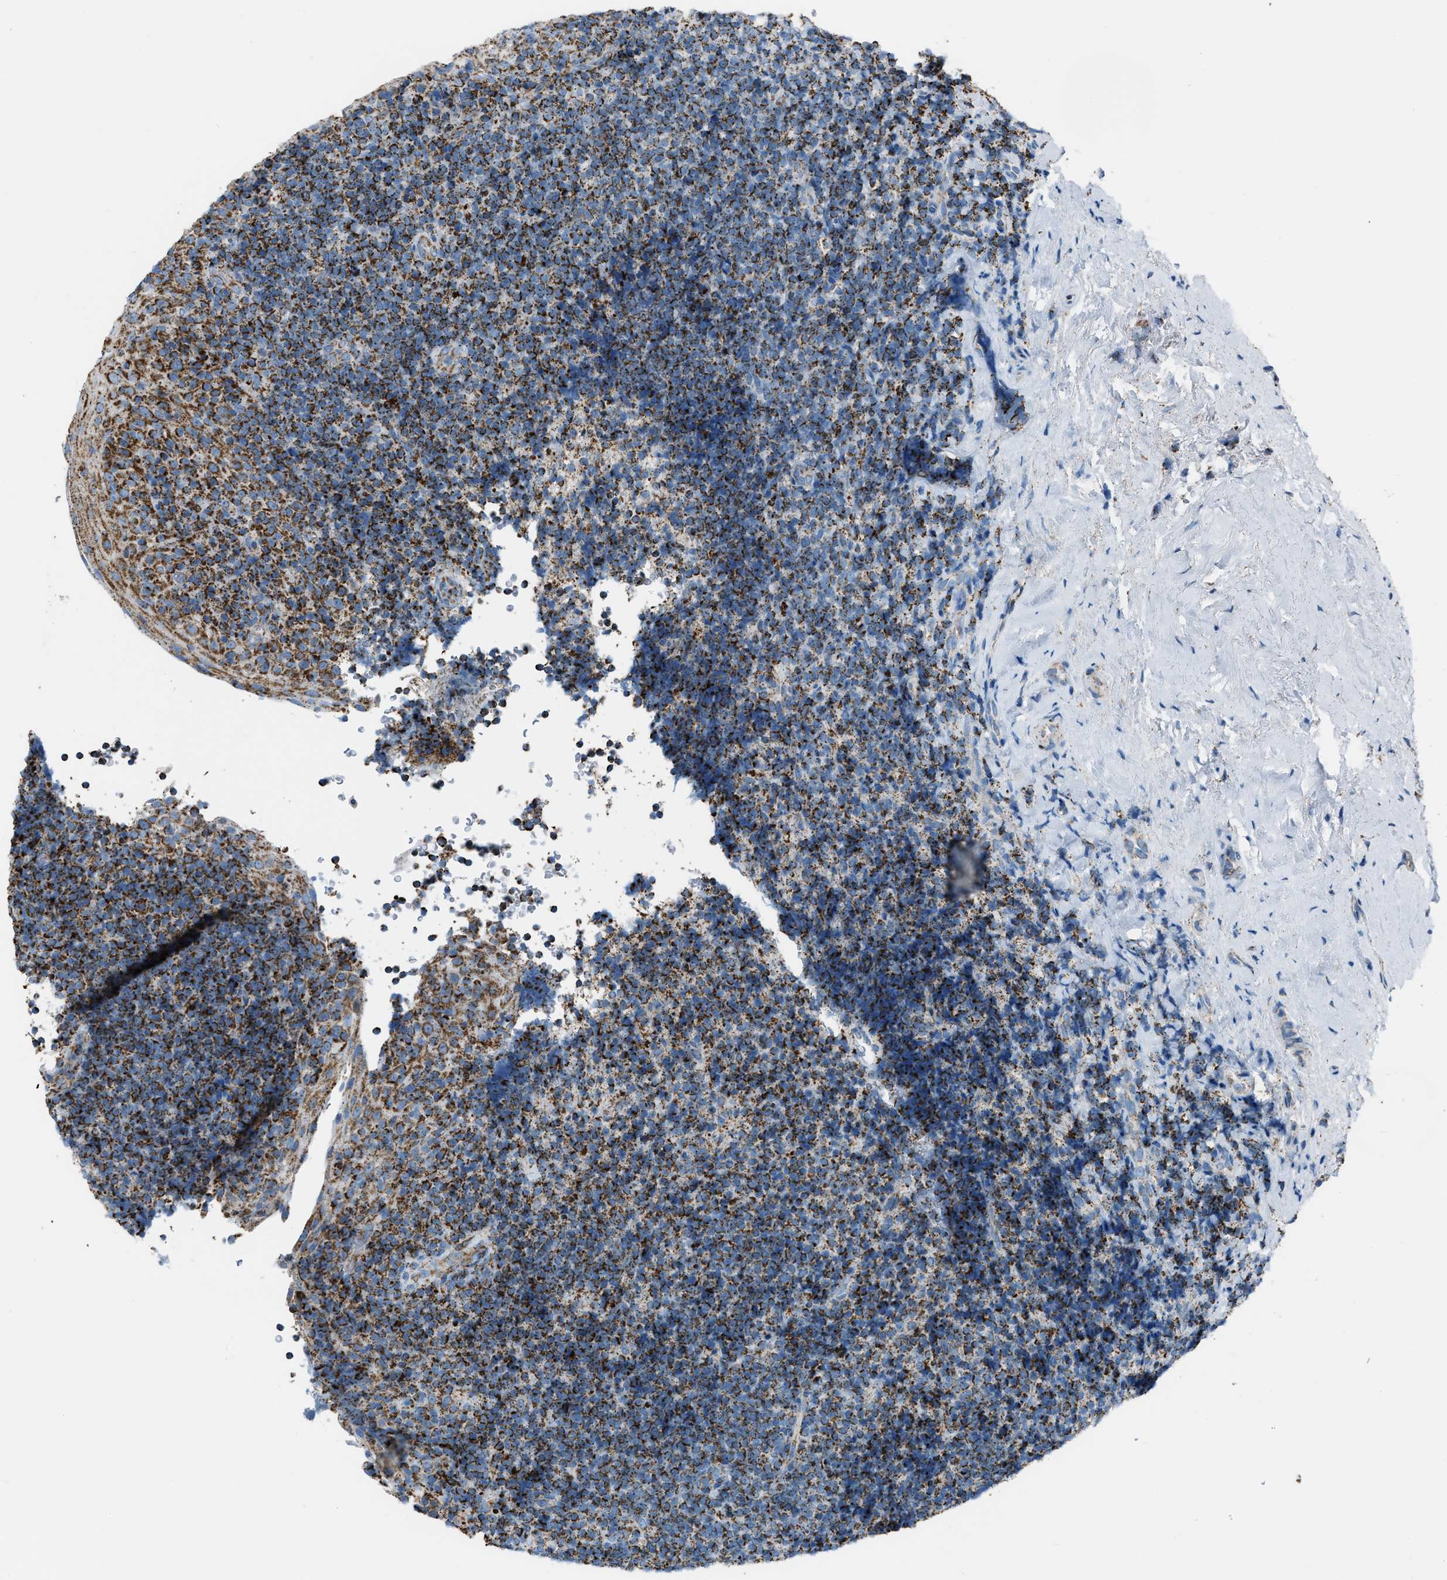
{"staining": {"intensity": "strong", "quantity": ">75%", "location": "cytoplasmic/membranous"}, "tissue": "tonsil", "cell_type": "Germinal center cells", "image_type": "normal", "snomed": [{"axis": "morphology", "description": "Normal tissue, NOS"}, {"axis": "topography", "description": "Tonsil"}], "caption": "Strong cytoplasmic/membranous expression is present in about >75% of germinal center cells in benign tonsil.", "gene": "MDH2", "patient": {"sex": "male", "age": 37}}